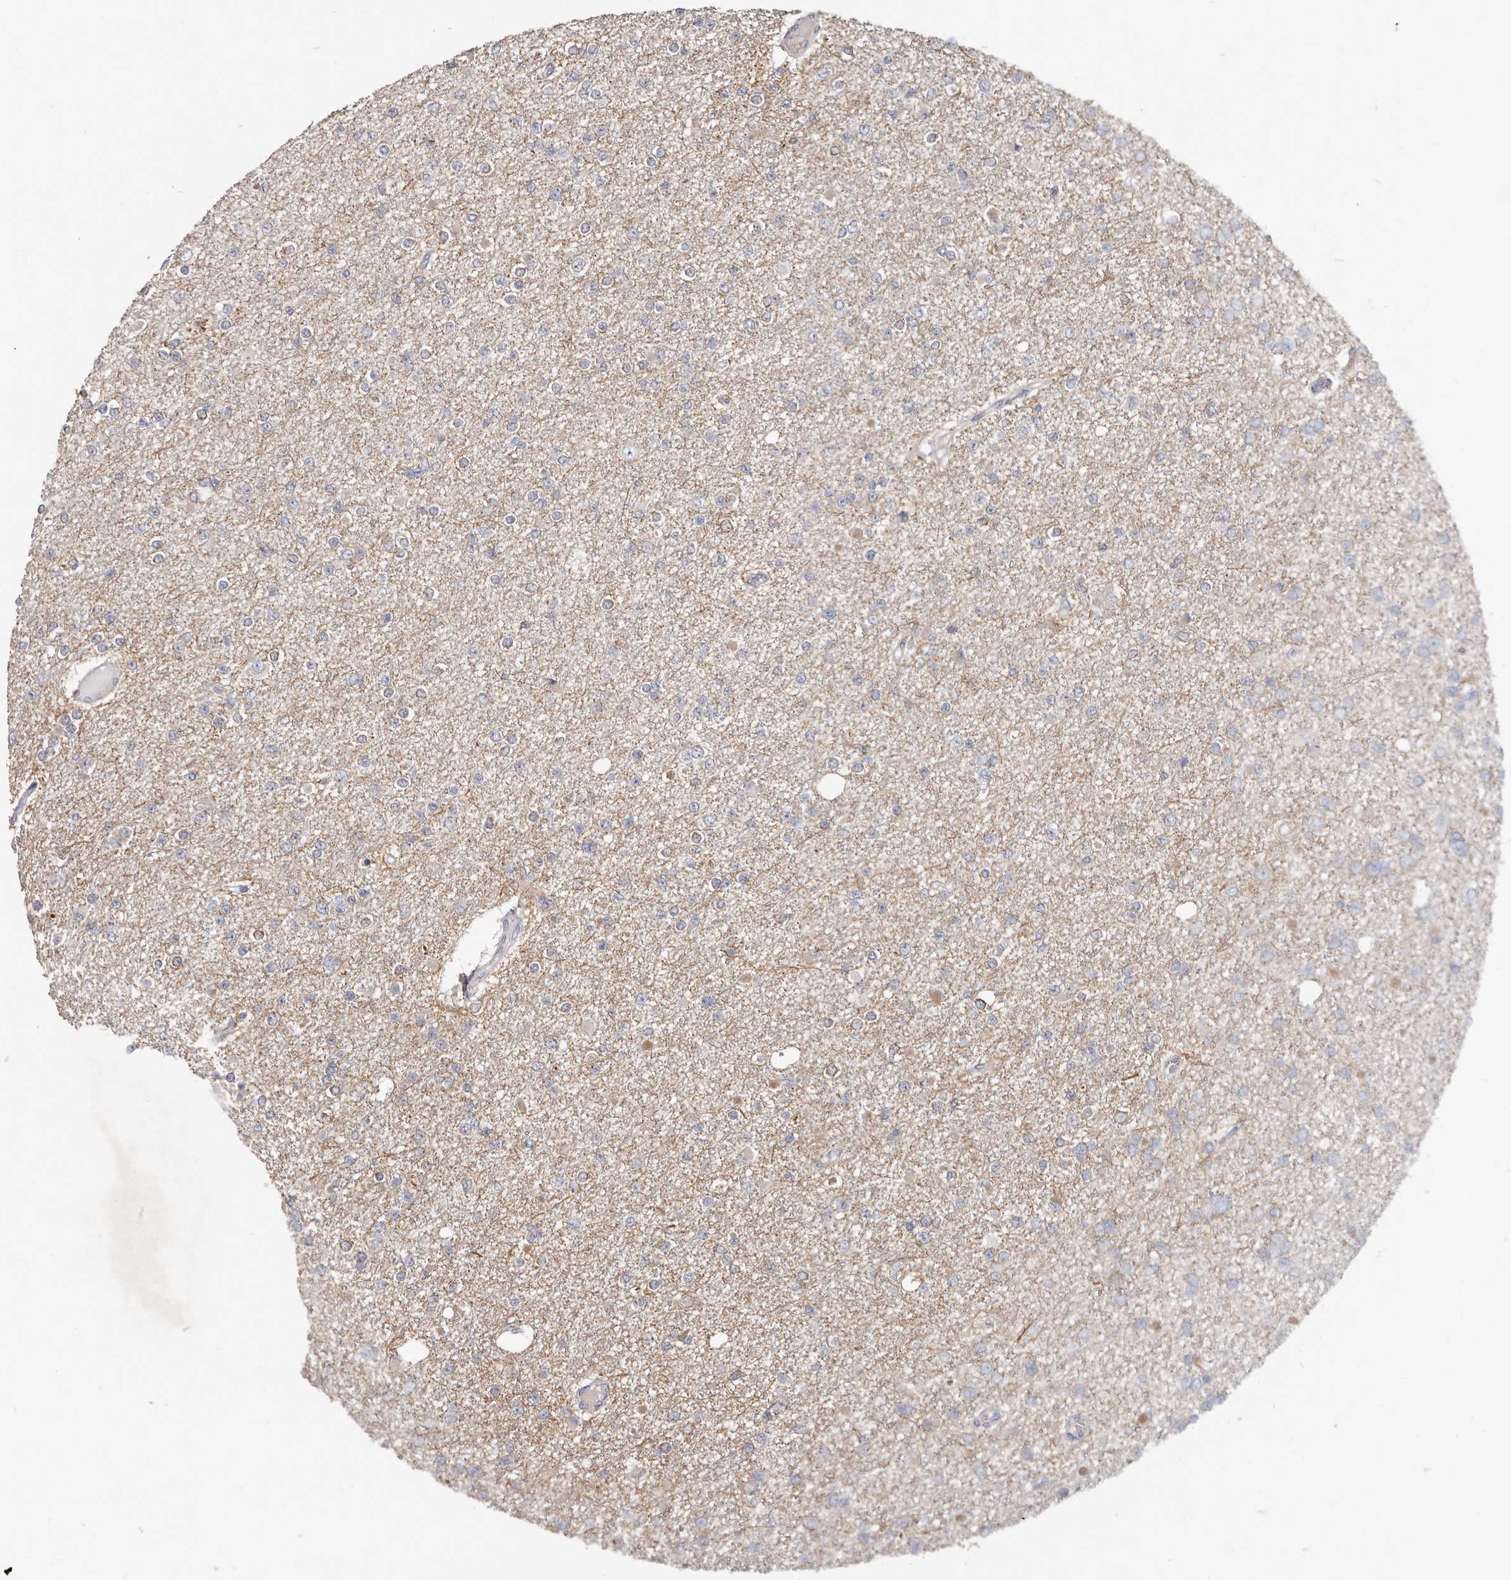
{"staining": {"intensity": "negative", "quantity": "none", "location": "none"}, "tissue": "glioma", "cell_type": "Tumor cells", "image_type": "cancer", "snomed": [{"axis": "morphology", "description": "Glioma, malignant, Low grade"}, {"axis": "topography", "description": "Brain"}], "caption": "Immunohistochemistry micrograph of malignant glioma (low-grade) stained for a protein (brown), which displays no positivity in tumor cells.", "gene": "SPTA1", "patient": {"sex": "female", "age": 22}}